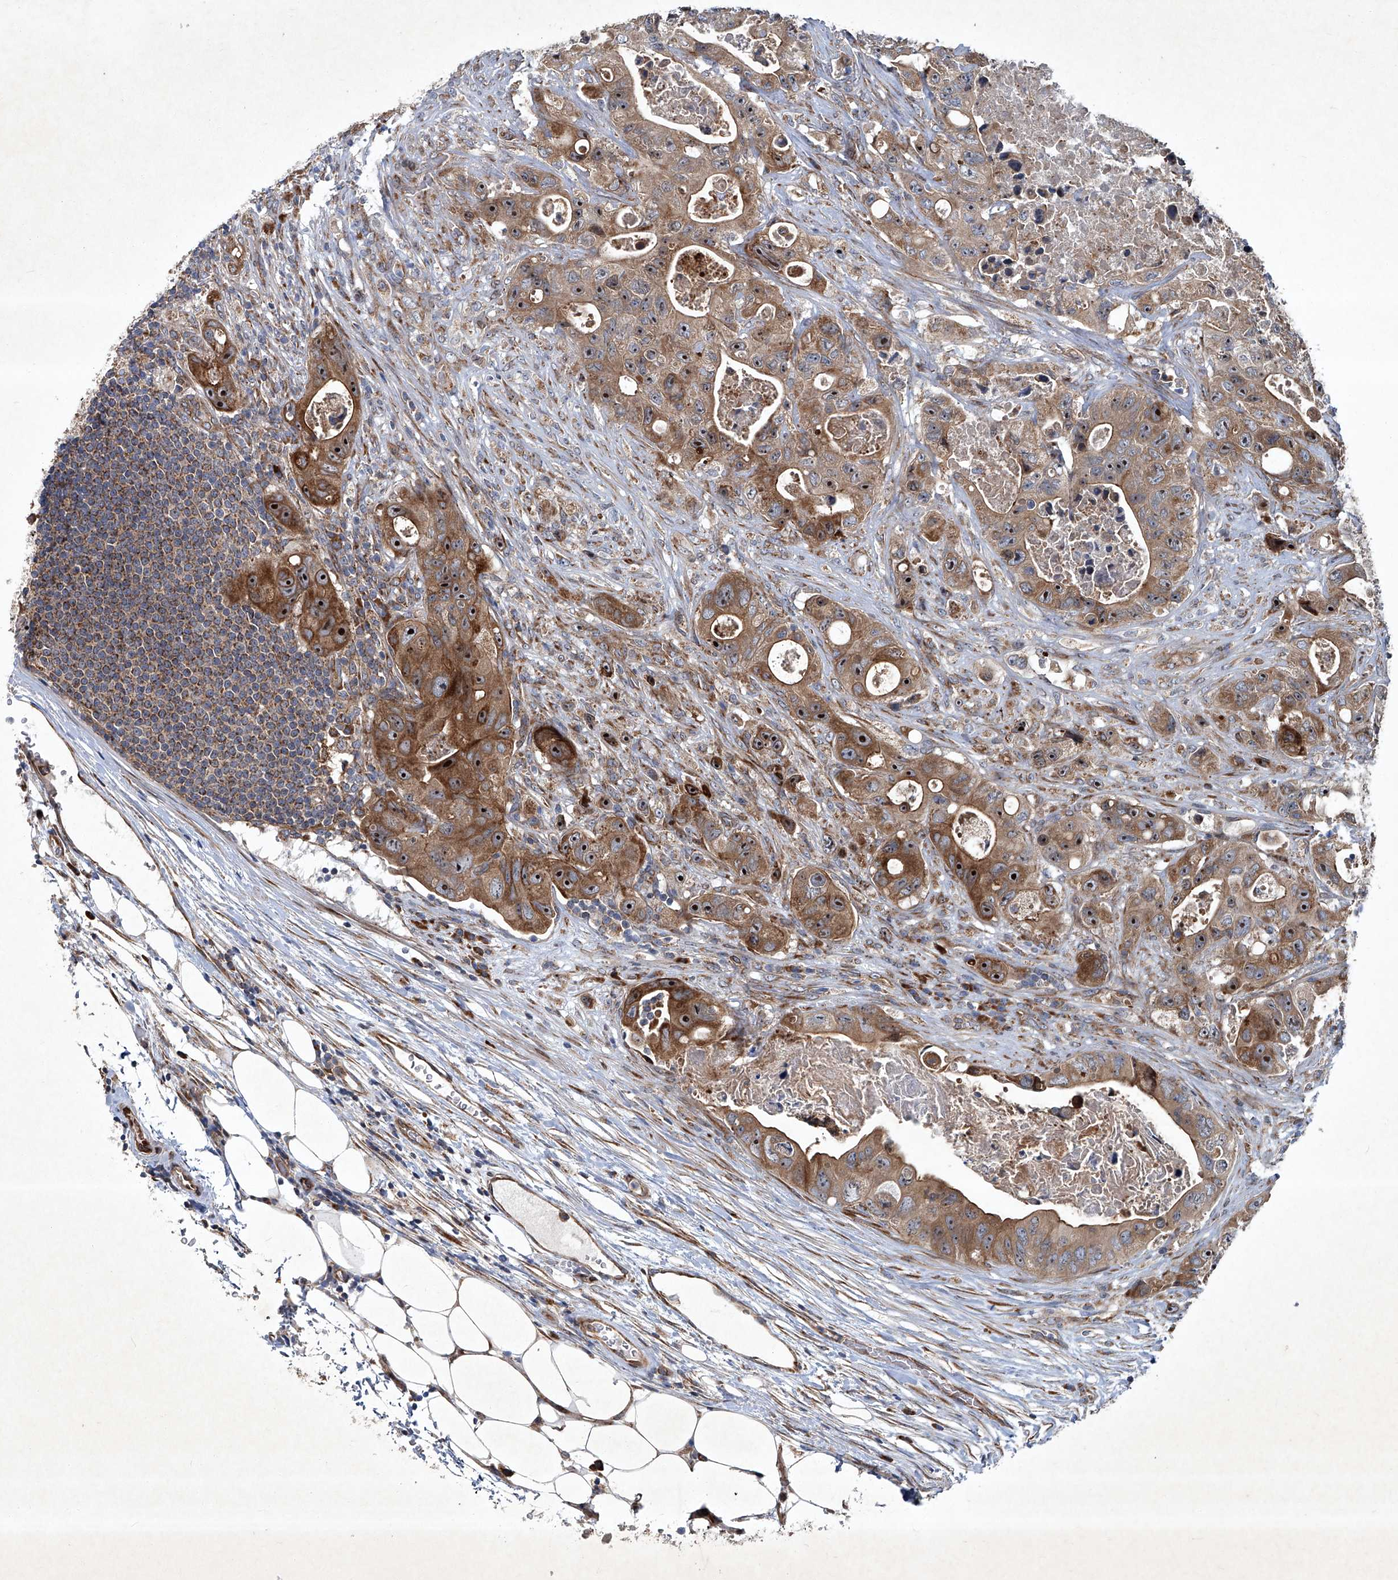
{"staining": {"intensity": "moderate", "quantity": ">75%", "location": "cytoplasmic/membranous,nuclear"}, "tissue": "colorectal cancer", "cell_type": "Tumor cells", "image_type": "cancer", "snomed": [{"axis": "morphology", "description": "Adenocarcinoma, NOS"}, {"axis": "topography", "description": "Colon"}], "caption": "Colorectal cancer stained for a protein displays moderate cytoplasmic/membranous and nuclear positivity in tumor cells.", "gene": "GPR132", "patient": {"sex": "female", "age": 46}}